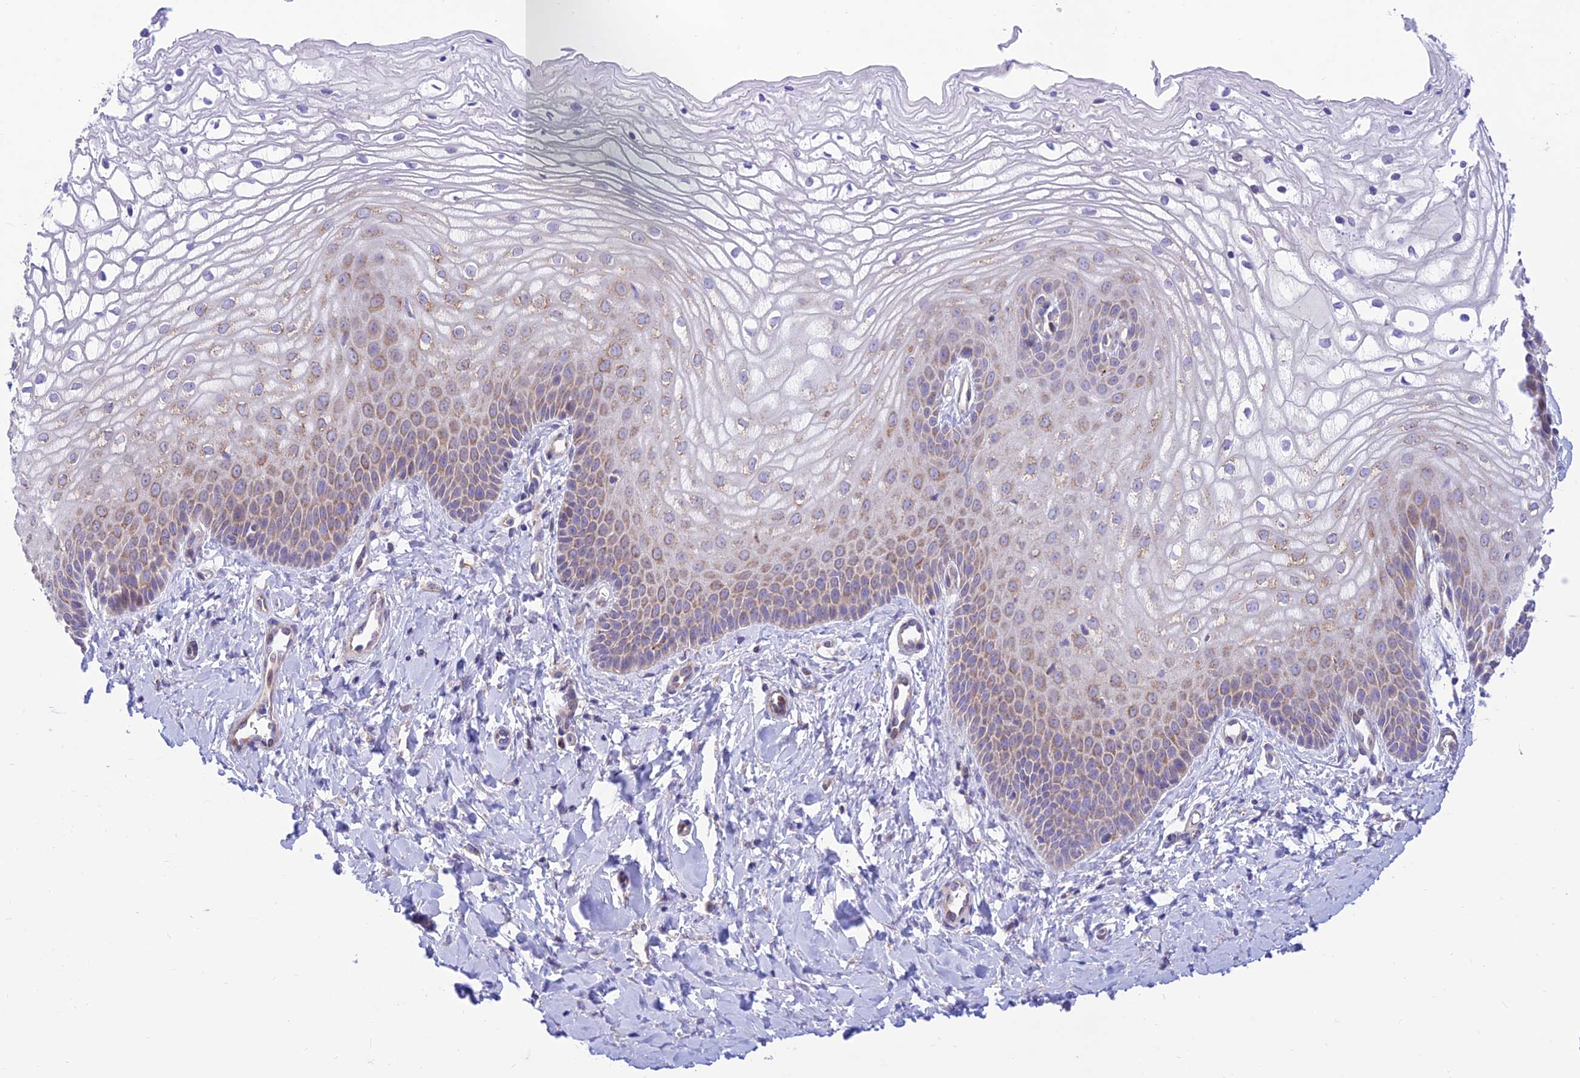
{"staining": {"intensity": "weak", "quantity": "<25%", "location": "cytoplasmic/membranous"}, "tissue": "vagina", "cell_type": "Squamous epithelial cells", "image_type": "normal", "snomed": [{"axis": "morphology", "description": "Normal tissue, NOS"}, {"axis": "topography", "description": "Vagina"}, {"axis": "topography", "description": "Cervix"}], "caption": "Vagina was stained to show a protein in brown. There is no significant positivity in squamous epithelial cells. The staining was performed using DAB (3,3'-diaminobenzidine) to visualize the protein expression in brown, while the nuclei were stained in blue with hematoxylin (Magnification: 20x).", "gene": "FAM186B", "patient": {"sex": "female", "age": 40}}